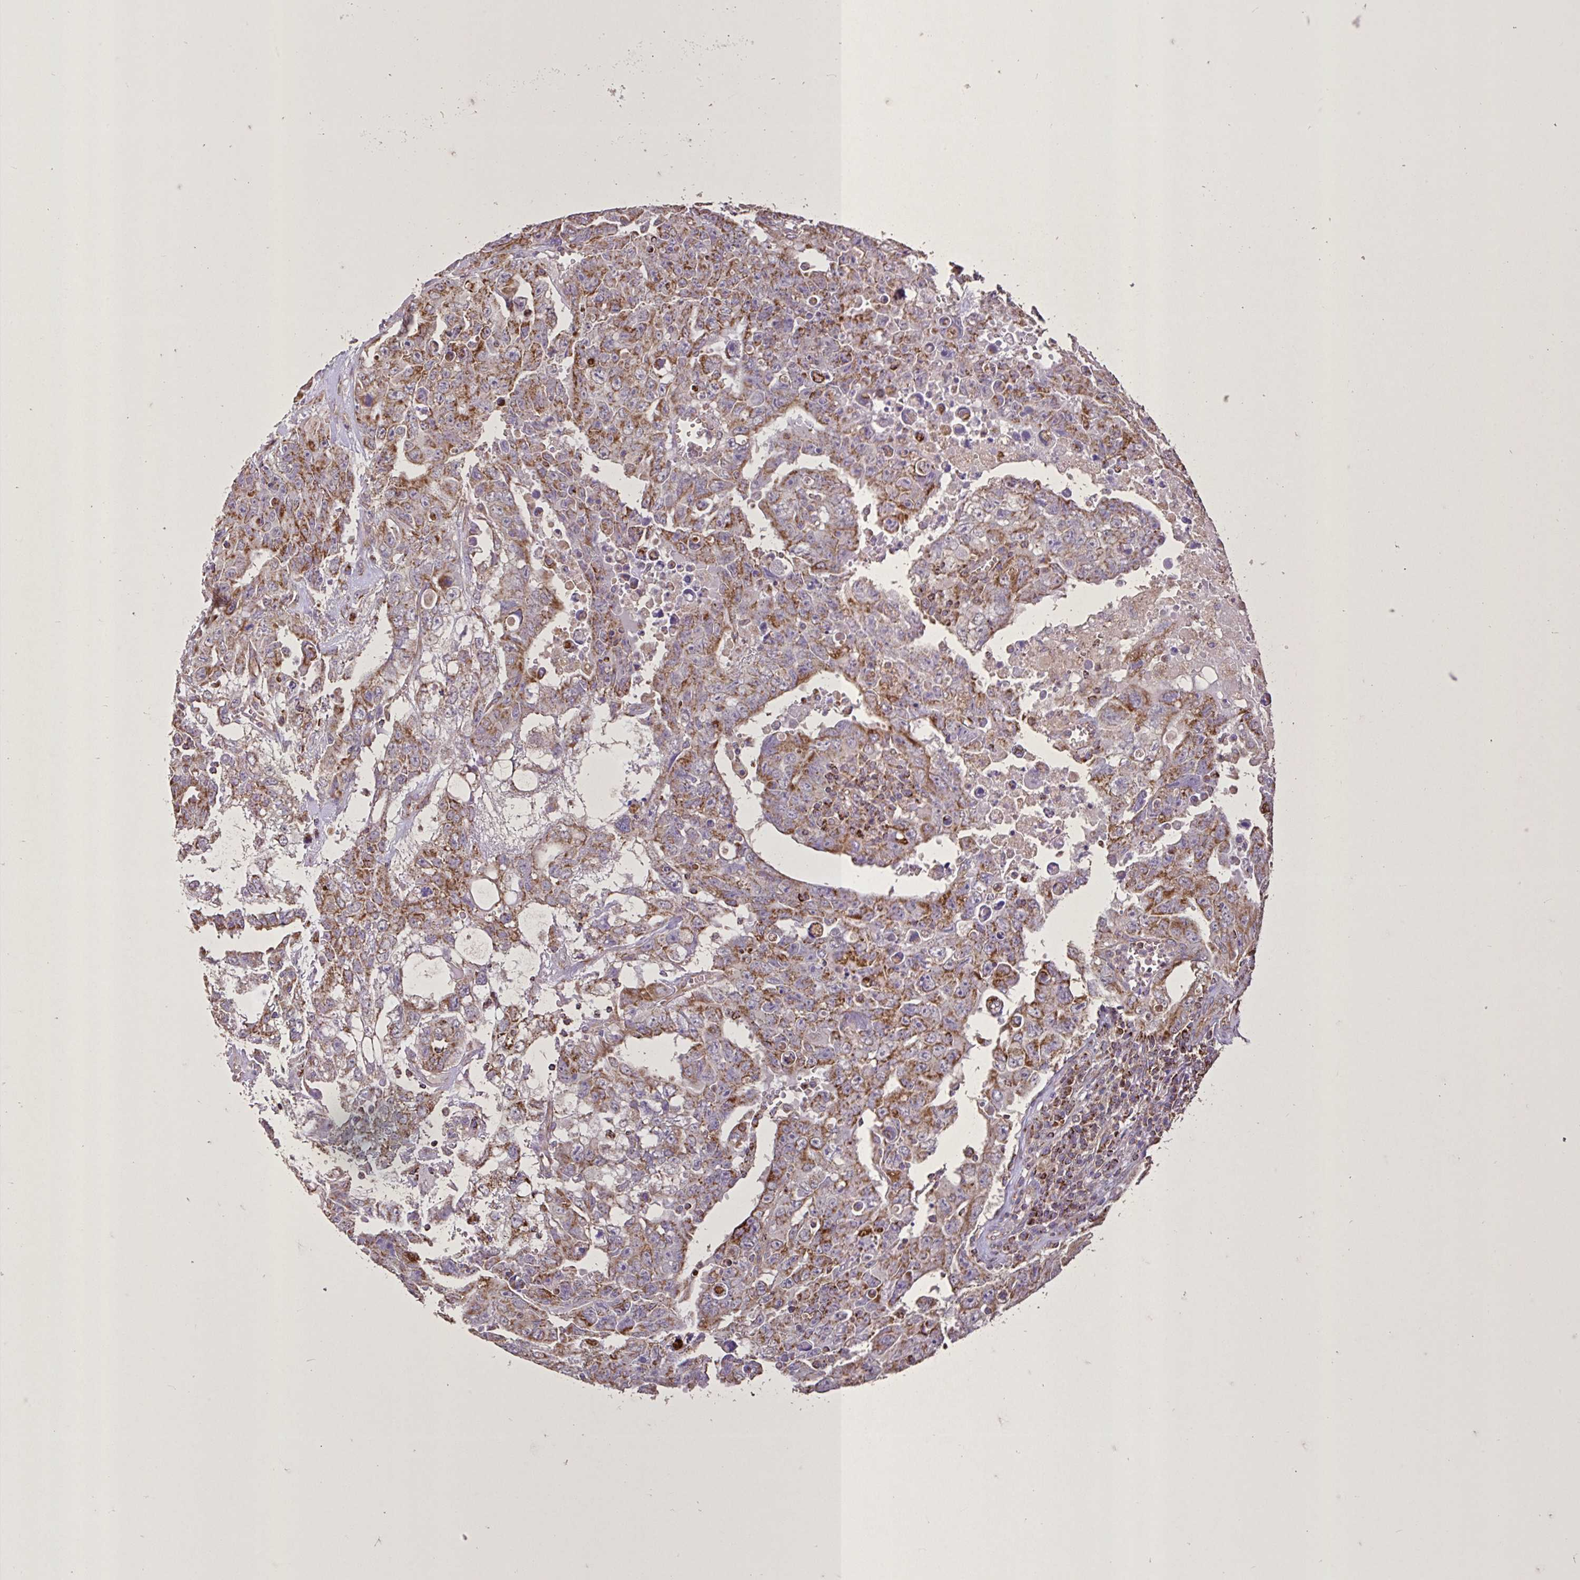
{"staining": {"intensity": "moderate", "quantity": ">75%", "location": "cytoplasmic/membranous"}, "tissue": "testis cancer", "cell_type": "Tumor cells", "image_type": "cancer", "snomed": [{"axis": "morphology", "description": "Carcinoma, Embryonal, NOS"}, {"axis": "topography", "description": "Testis"}], "caption": "Human embryonal carcinoma (testis) stained for a protein (brown) exhibits moderate cytoplasmic/membranous positive staining in about >75% of tumor cells.", "gene": "AGK", "patient": {"sex": "male", "age": 24}}